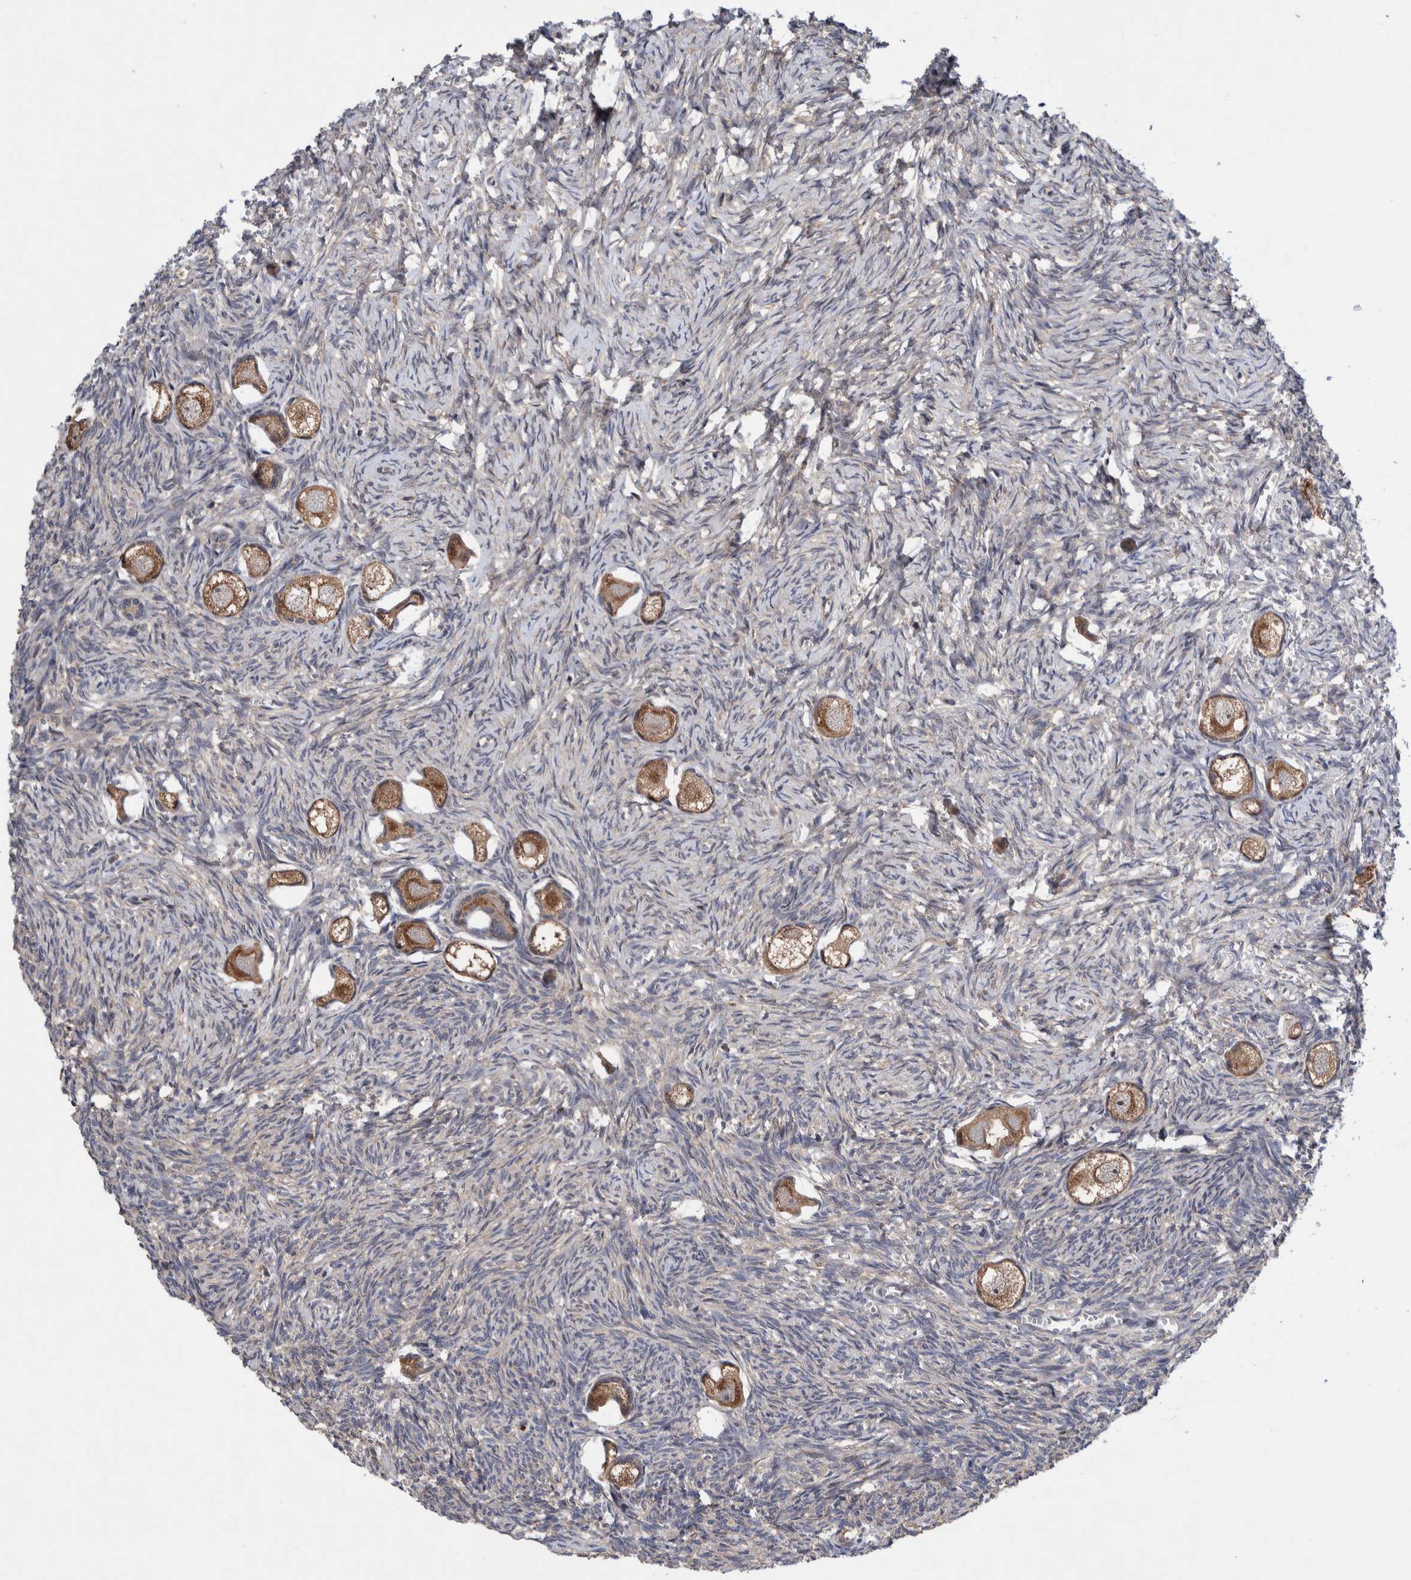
{"staining": {"intensity": "moderate", "quantity": ">75%", "location": "cytoplasmic/membranous"}, "tissue": "ovary", "cell_type": "Follicle cells", "image_type": "normal", "snomed": [{"axis": "morphology", "description": "Normal tissue, NOS"}, {"axis": "topography", "description": "Ovary"}], "caption": "A medium amount of moderate cytoplasmic/membranous positivity is present in approximately >75% of follicle cells in benign ovary.", "gene": "PIK3R6", "patient": {"sex": "female", "age": 27}}